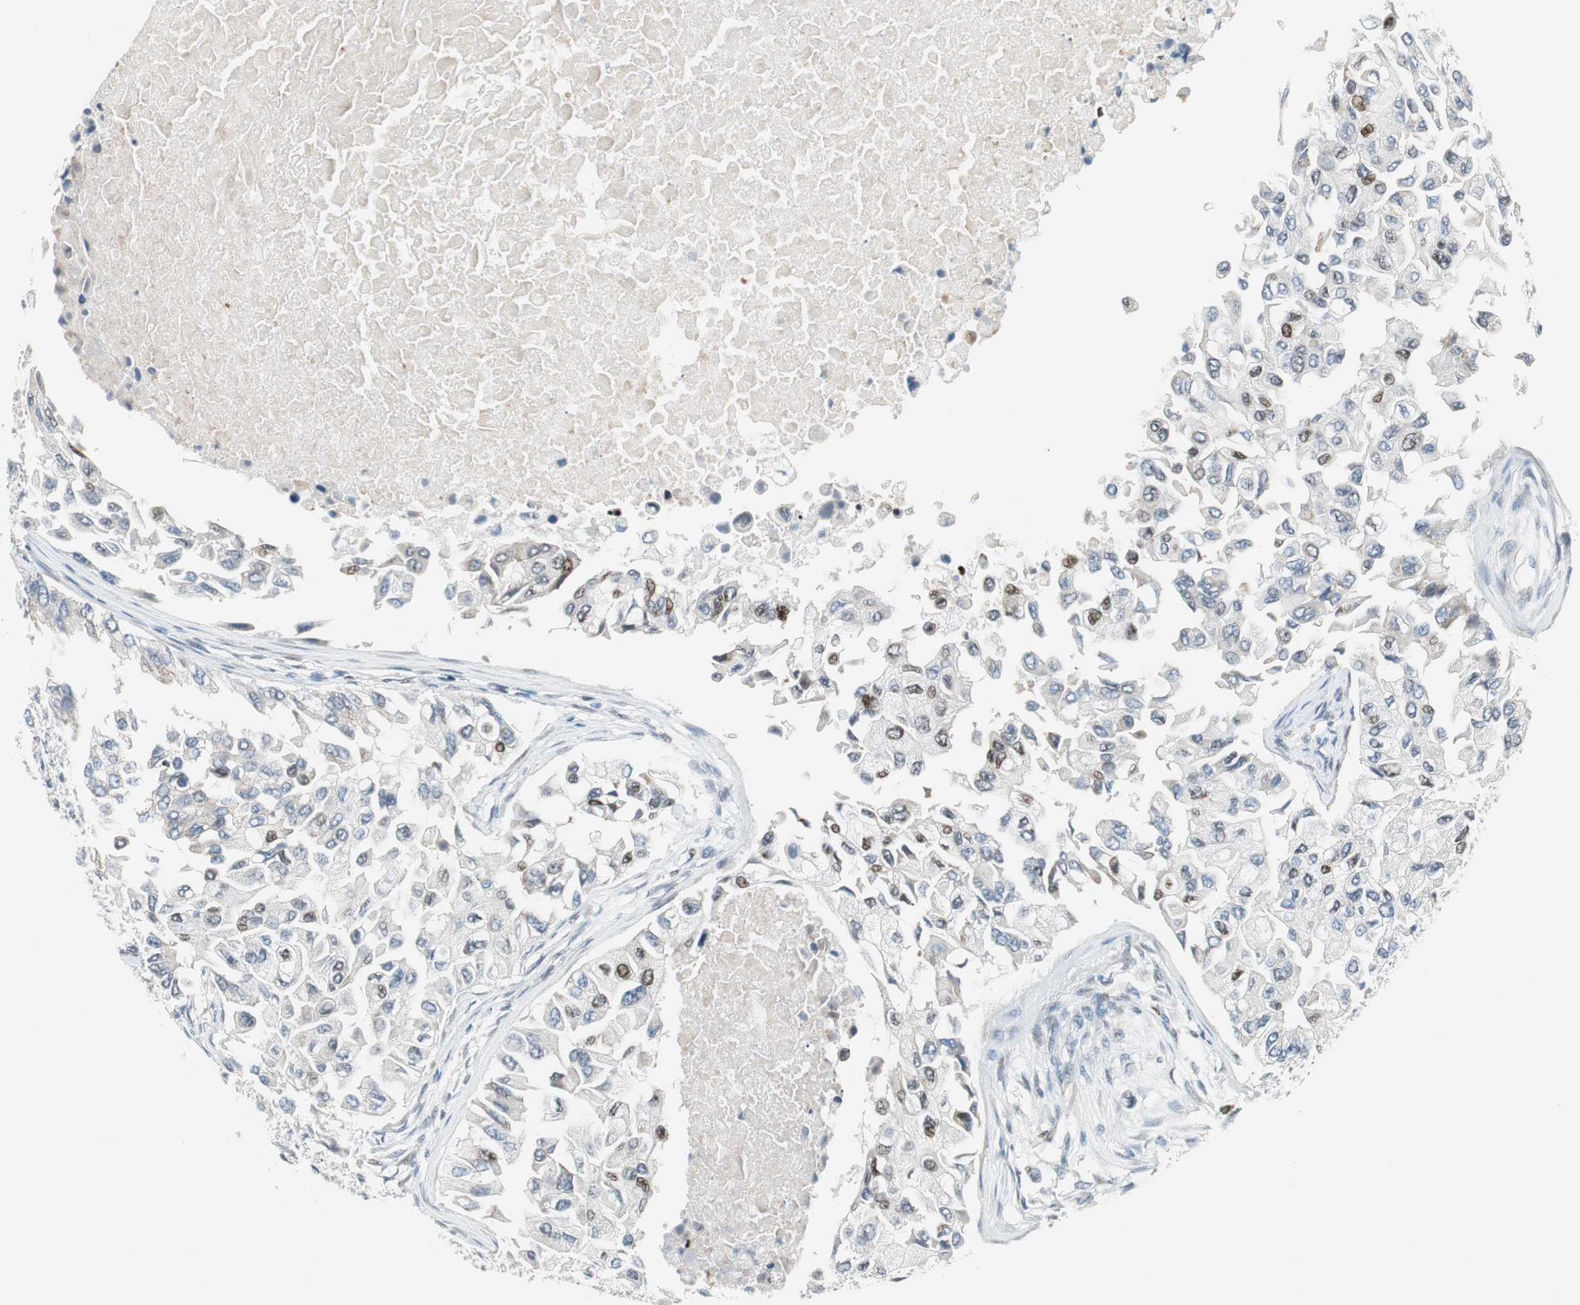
{"staining": {"intensity": "moderate", "quantity": "<25%", "location": "nuclear"}, "tissue": "breast cancer", "cell_type": "Tumor cells", "image_type": "cancer", "snomed": [{"axis": "morphology", "description": "Normal tissue, NOS"}, {"axis": "morphology", "description": "Duct carcinoma"}, {"axis": "topography", "description": "Breast"}], "caption": "The micrograph displays a brown stain indicating the presence of a protein in the nuclear of tumor cells in breast cancer. Using DAB (3,3'-diaminobenzidine) (brown) and hematoxylin (blue) stains, captured at high magnification using brightfield microscopy.", "gene": "AJUBA", "patient": {"sex": "female", "age": 49}}